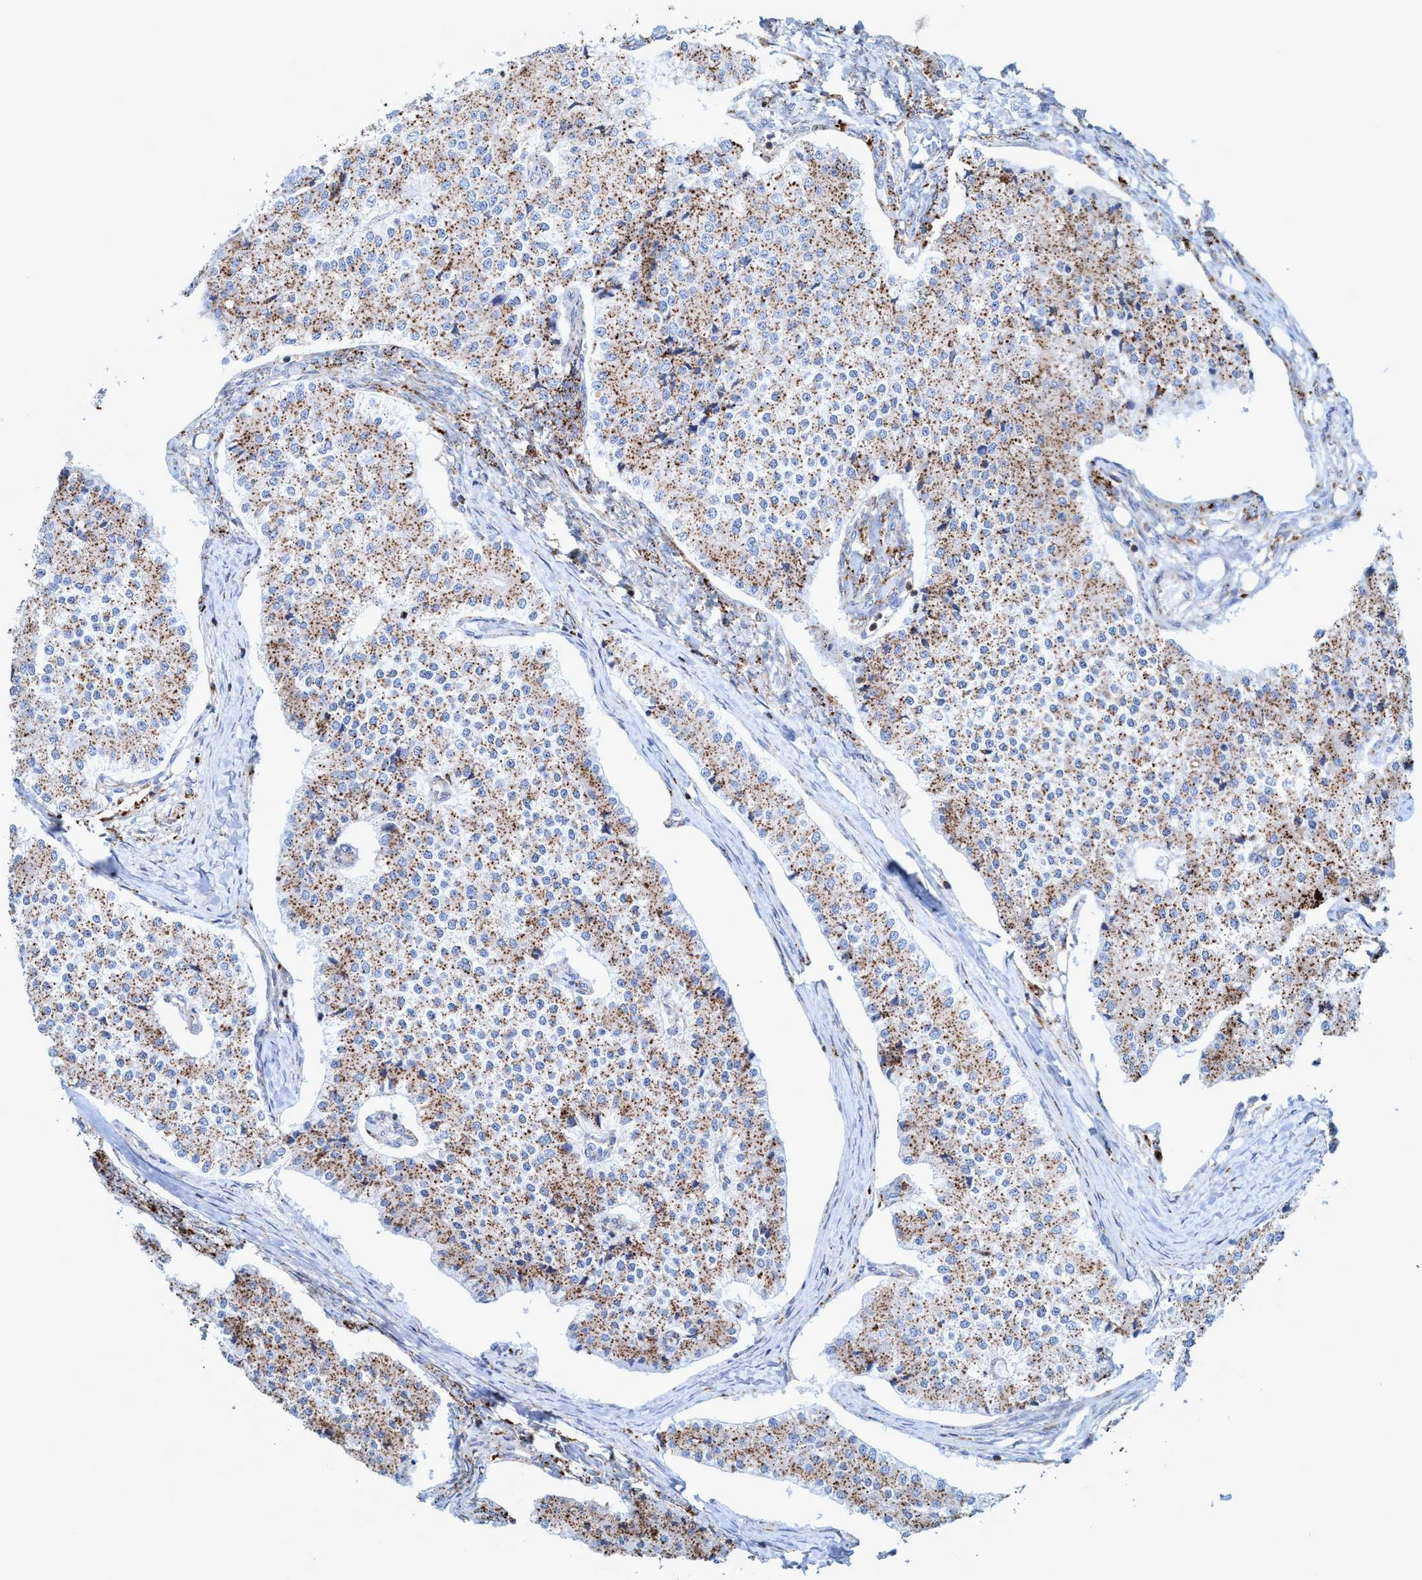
{"staining": {"intensity": "moderate", "quantity": ">75%", "location": "cytoplasmic/membranous"}, "tissue": "carcinoid", "cell_type": "Tumor cells", "image_type": "cancer", "snomed": [{"axis": "morphology", "description": "Carcinoid, malignant, NOS"}, {"axis": "topography", "description": "Colon"}], "caption": "The immunohistochemical stain labels moderate cytoplasmic/membranous expression in tumor cells of carcinoid (malignant) tissue.", "gene": "TRIM65", "patient": {"sex": "female", "age": 52}}